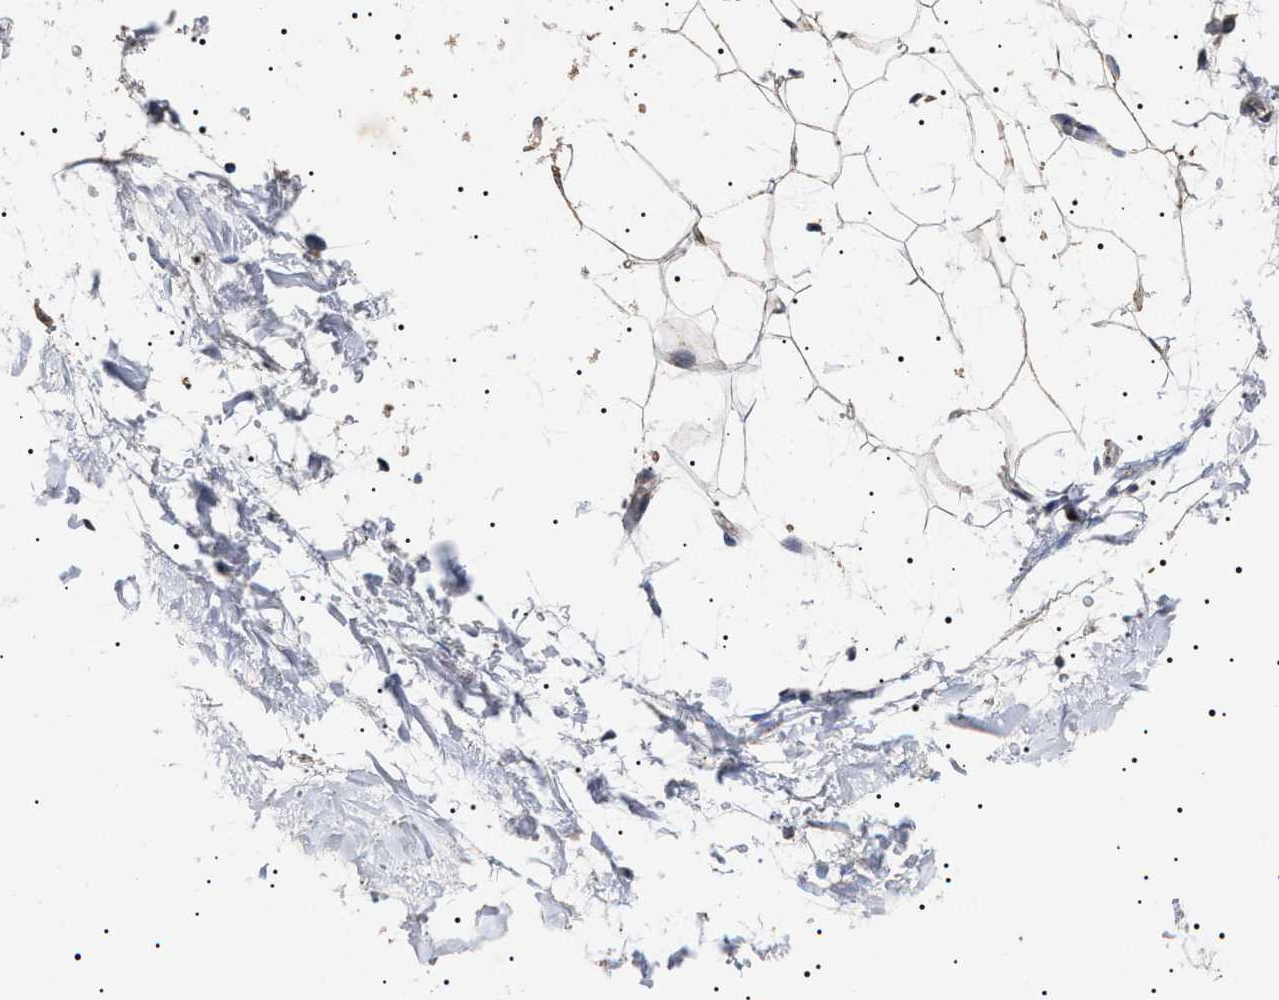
{"staining": {"intensity": "moderate", "quantity": "25%-75%", "location": "cytoplasmic/membranous"}, "tissue": "adipose tissue", "cell_type": "Adipocytes", "image_type": "normal", "snomed": [{"axis": "morphology", "description": "Normal tissue, NOS"}, {"axis": "topography", "description": "Soft tissue"}], "caption": "Immunohistochemistry (IHC) histopathology image of benign adipose tissue stained for a protein (brown), which exhibits medium levels of moderate cytoplasmic/membranous expression in approximately 25%-75% of adipocytes.", "gene": "RAB34", "patient": {"sex": "male", "age": 72}}